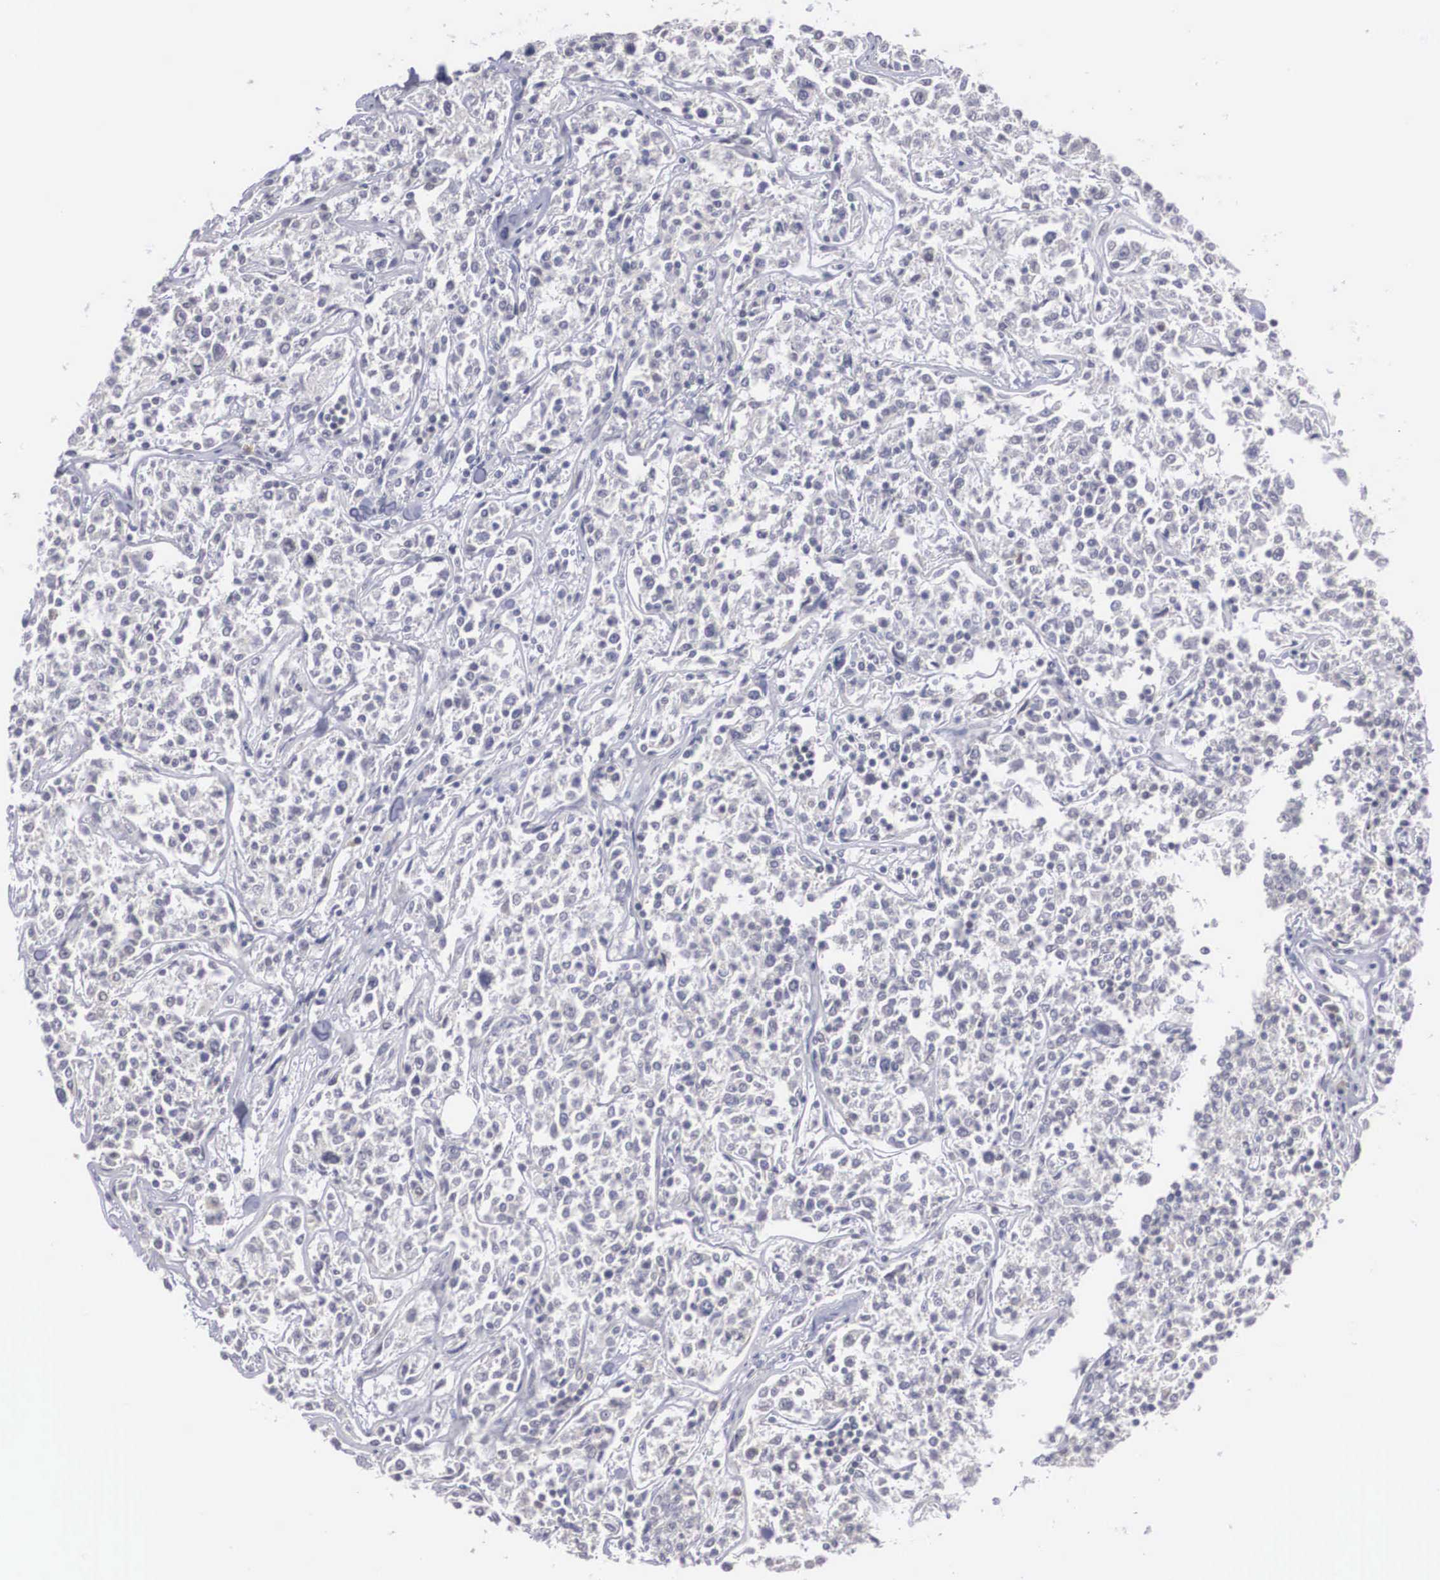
{"staining": {"intensity": "negative", "quantity": "none", "location": "none"}, "tissue": "lymphoma", "cell_type": "Tumor cells", "image_type": "cancer", "snomed": [{"axis": "morphology", "description": "Malignant lymphoma, non-Hodgkin's type, Low grade"}, {"axis": "topography", "description": "Small intestine"}], "caption": "Human malignant lymphoma, non-Hodgkin's type (low-grade) stained for a protein using immunohistochemistry (IHC) shows no staining in tumor cells.", "gene": "WDR89", "patient": {"sex": "female", "age": 59}}